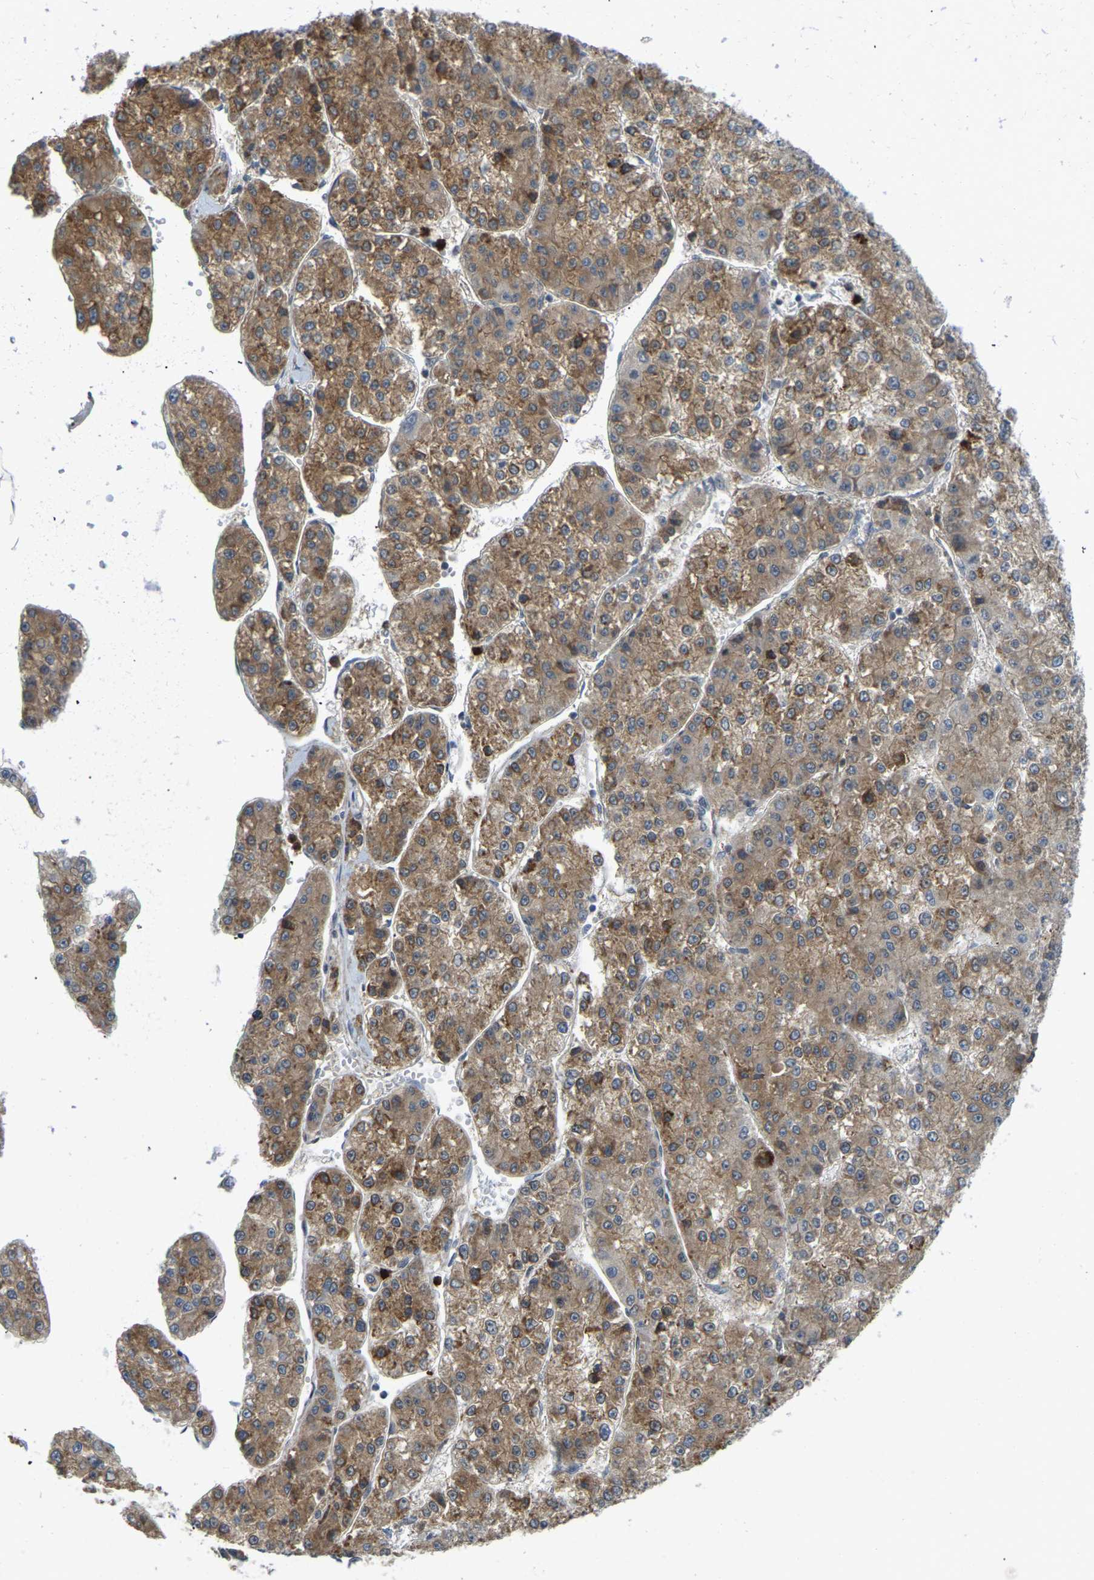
{"staining": {"intensity": "moderate", "quantity": ">75%", "location": "cytoplasmic/membranous"}, "tissue": "liver cancer", "cell_type": "Tumor cells", "image_type": "cancer", "snomed": [{"axis": "morphology", "description": "Carcinoma, Hepatocellular, NOS"}, {"axis": "topography", "description": "Liver"}], "caption": "Protein expression analysis of human liver hepatocellular carcinoma reveals moderate cytoplasmic/membranous positivity in approximately >75% of tumor cells. (DAB = brown stain, brightfield microscopy at high magnification).", "gene": "SERPINB5", "patient": {"sex": "female", "age": 73}}